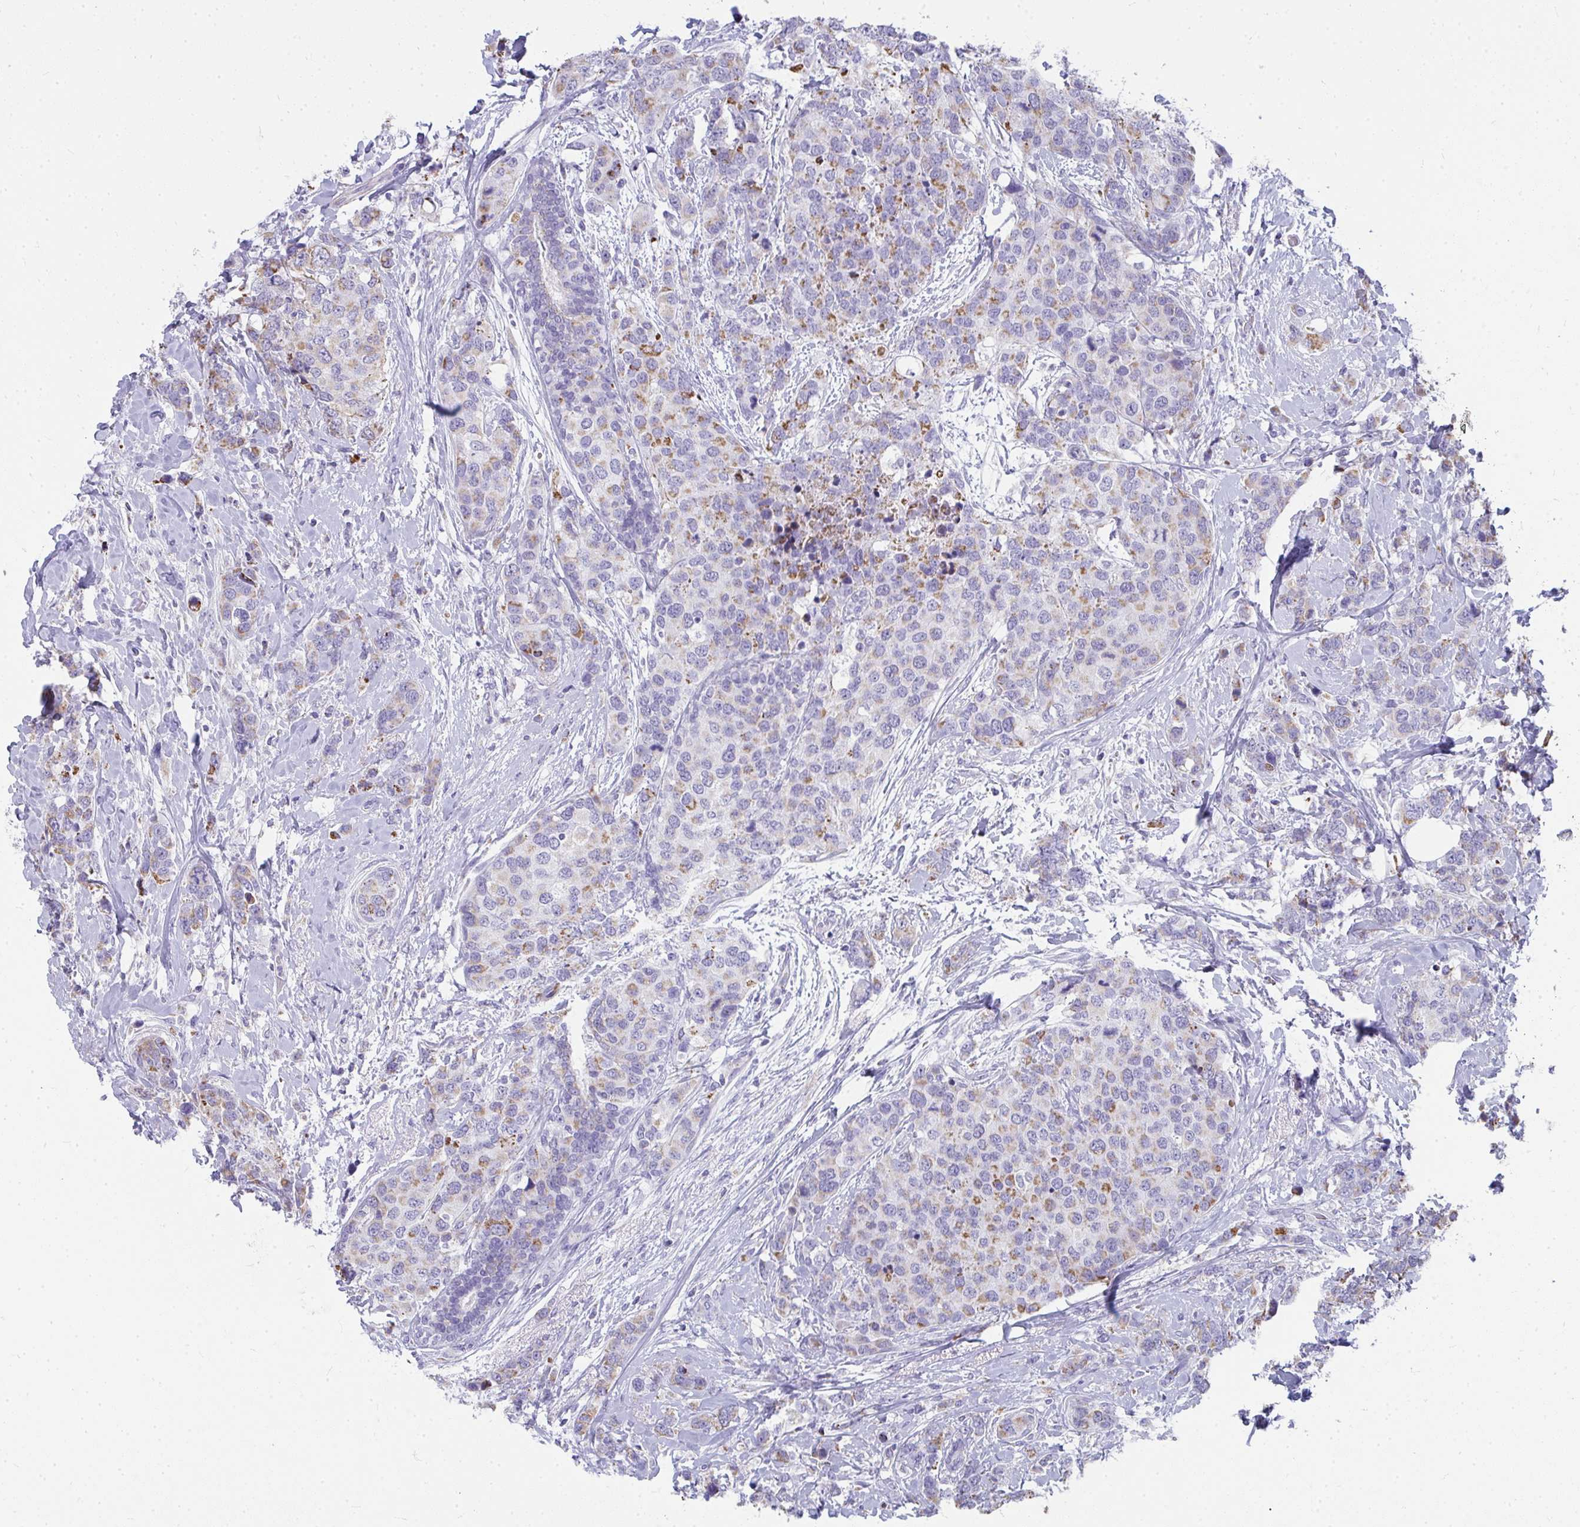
{"staining": {"intensity": "moderate", "quantity": "25%-75%", "location": "cytoplasmic/membranous"}, "tissue": "breast cancer", "cell_type": "Tumor cells", "image_type": "cancer", "snomed": [{"axis": "morphology", "description": "Lobular carcinoma"}, {"axis": "topography", "description": "Breast"}], "caption": "Moderate cytoplasmic/membranous protein expression is appreciated in approximately 25%-75% of tumor cells in lobular carcinoma (breast).", "gene": "SLC6A1", "patient": {"sex": "female", "age": 59}}